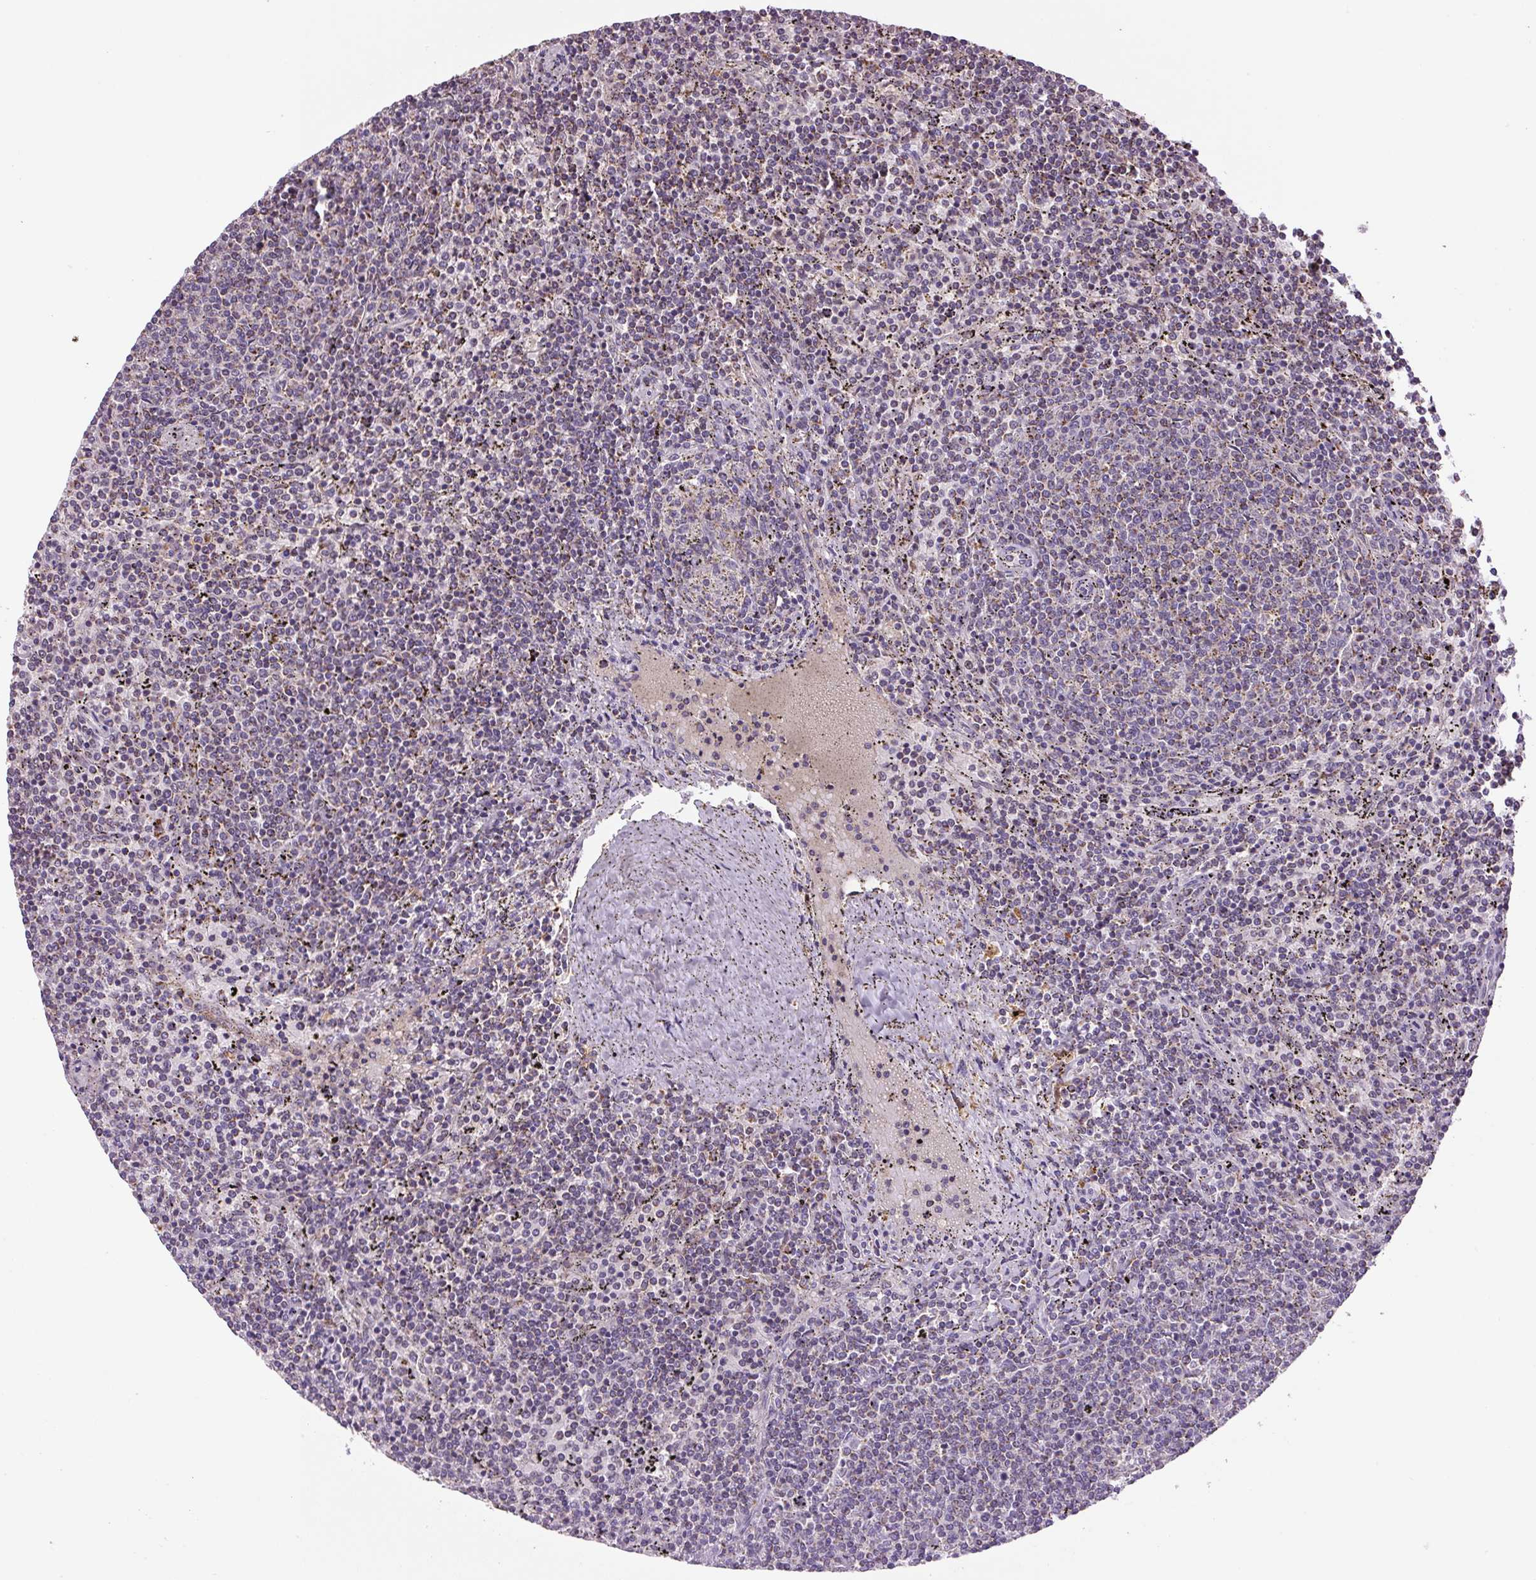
{"staining": {"intensity": "negative", "quantity": "none", "location": "none"}, "tissue": "lymphoma", "cell_type": "Tumor cells", "image_type": "cancer", "snomed": [{"axis": "morphology", "description": "Malignant lymphoma, non-Hodgkin's type, Low grade"}, {"axis": "topography", "description": "Spleen"}], "caption": "Immunohistochemistry (IHC) image of lymphoma stained for a protein (brown), which reveals no expression in tumor cells.", "gene": "SGF29", "patient": {"sex": "female", "age": 50}}